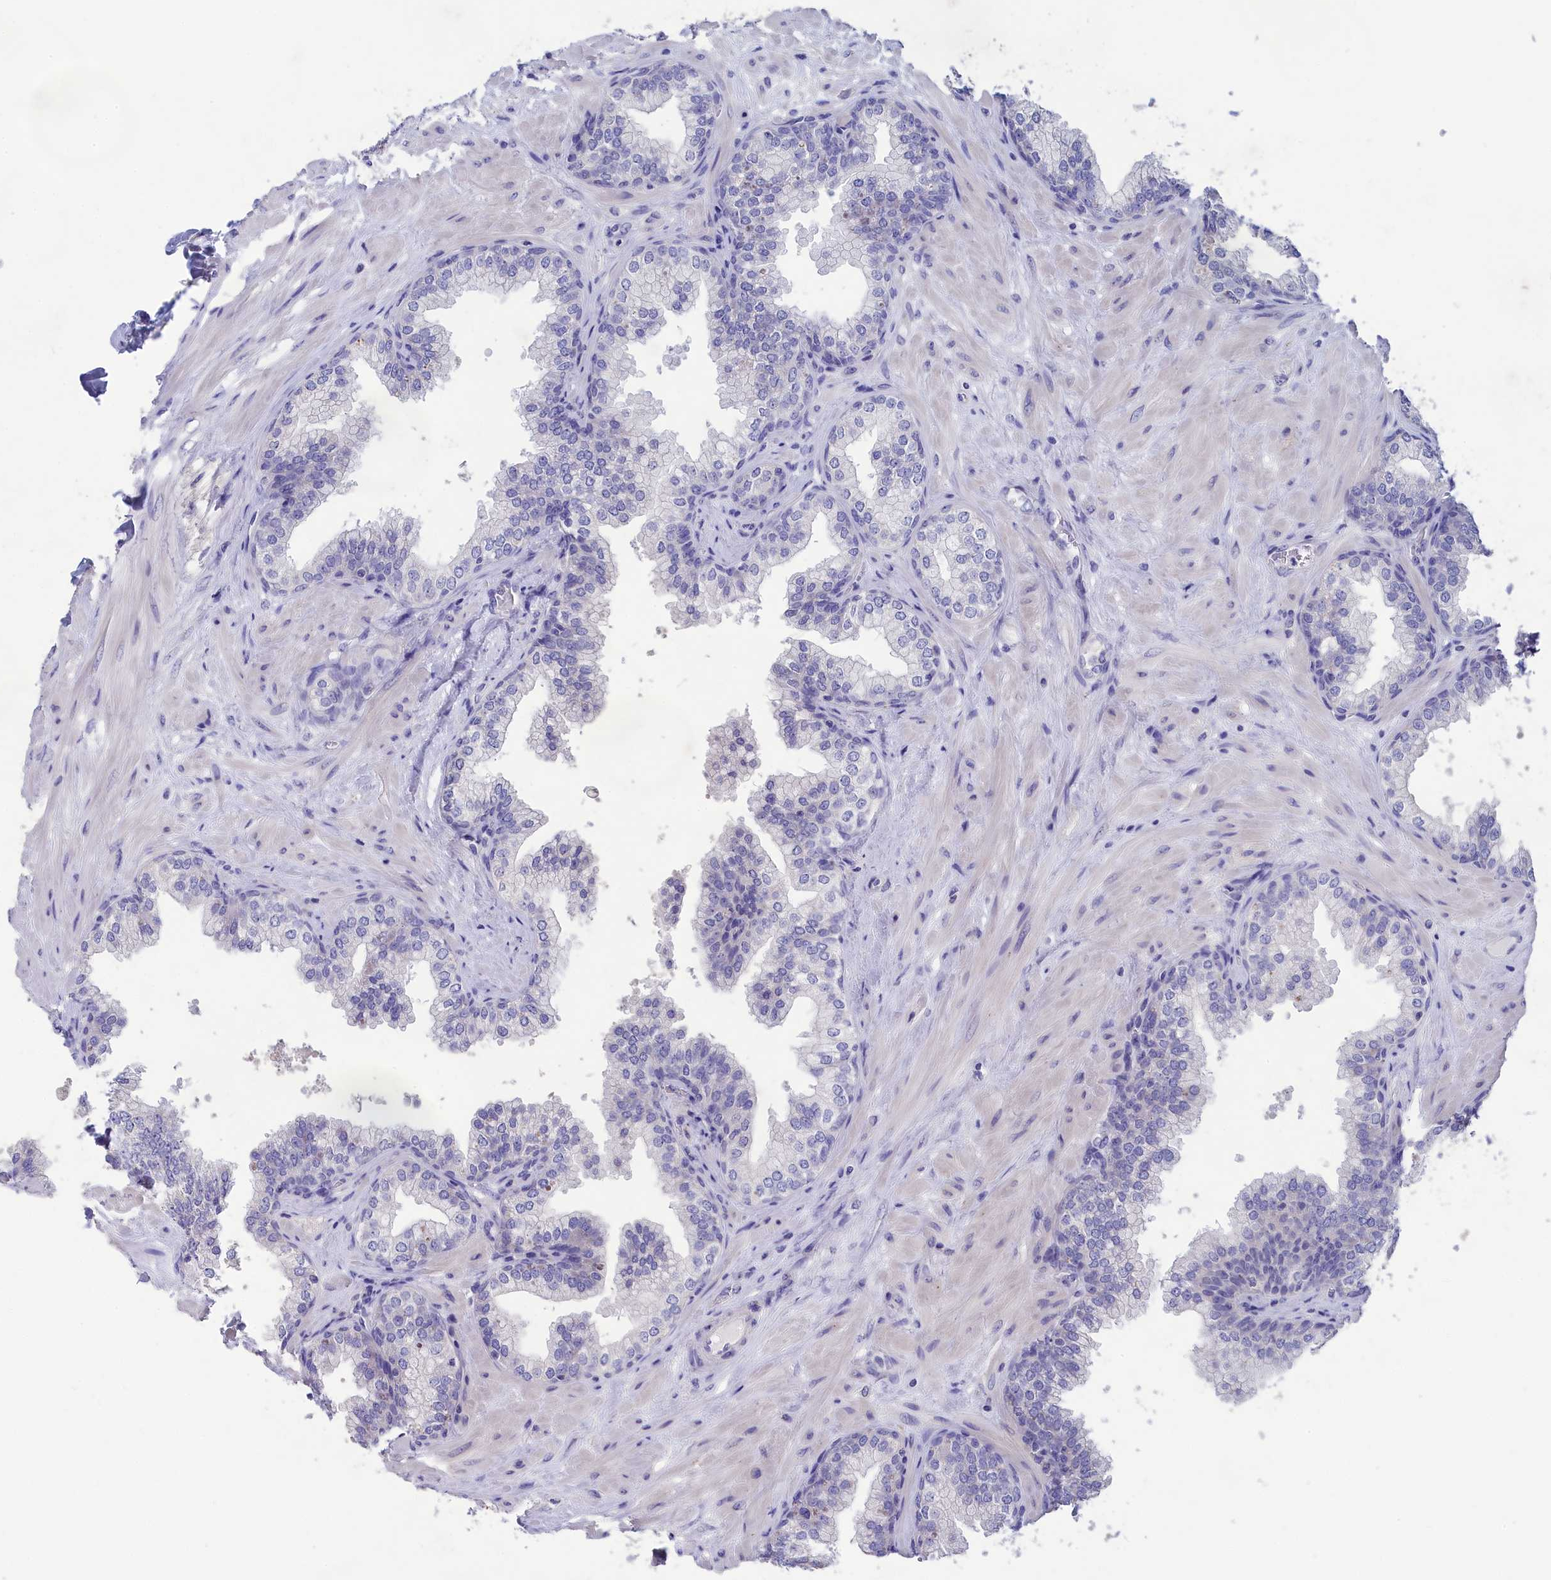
{"staining": {"intensity": "negative", "quantity": "none", "location": "none"}, "tissue": "prostate", "cell_type": "Glandular cells", "image_type": "normal", "snomed": [{"axis": "morphology", "description": "Normal tissue, NOS"}, {"axis": "topography", "description": "Prostate"}], "caption": "The IHC image has no significant positivity in glandular cells of prostate.", "gene": "PRDM12", "patient": {"sex": "male", "age": 60}}